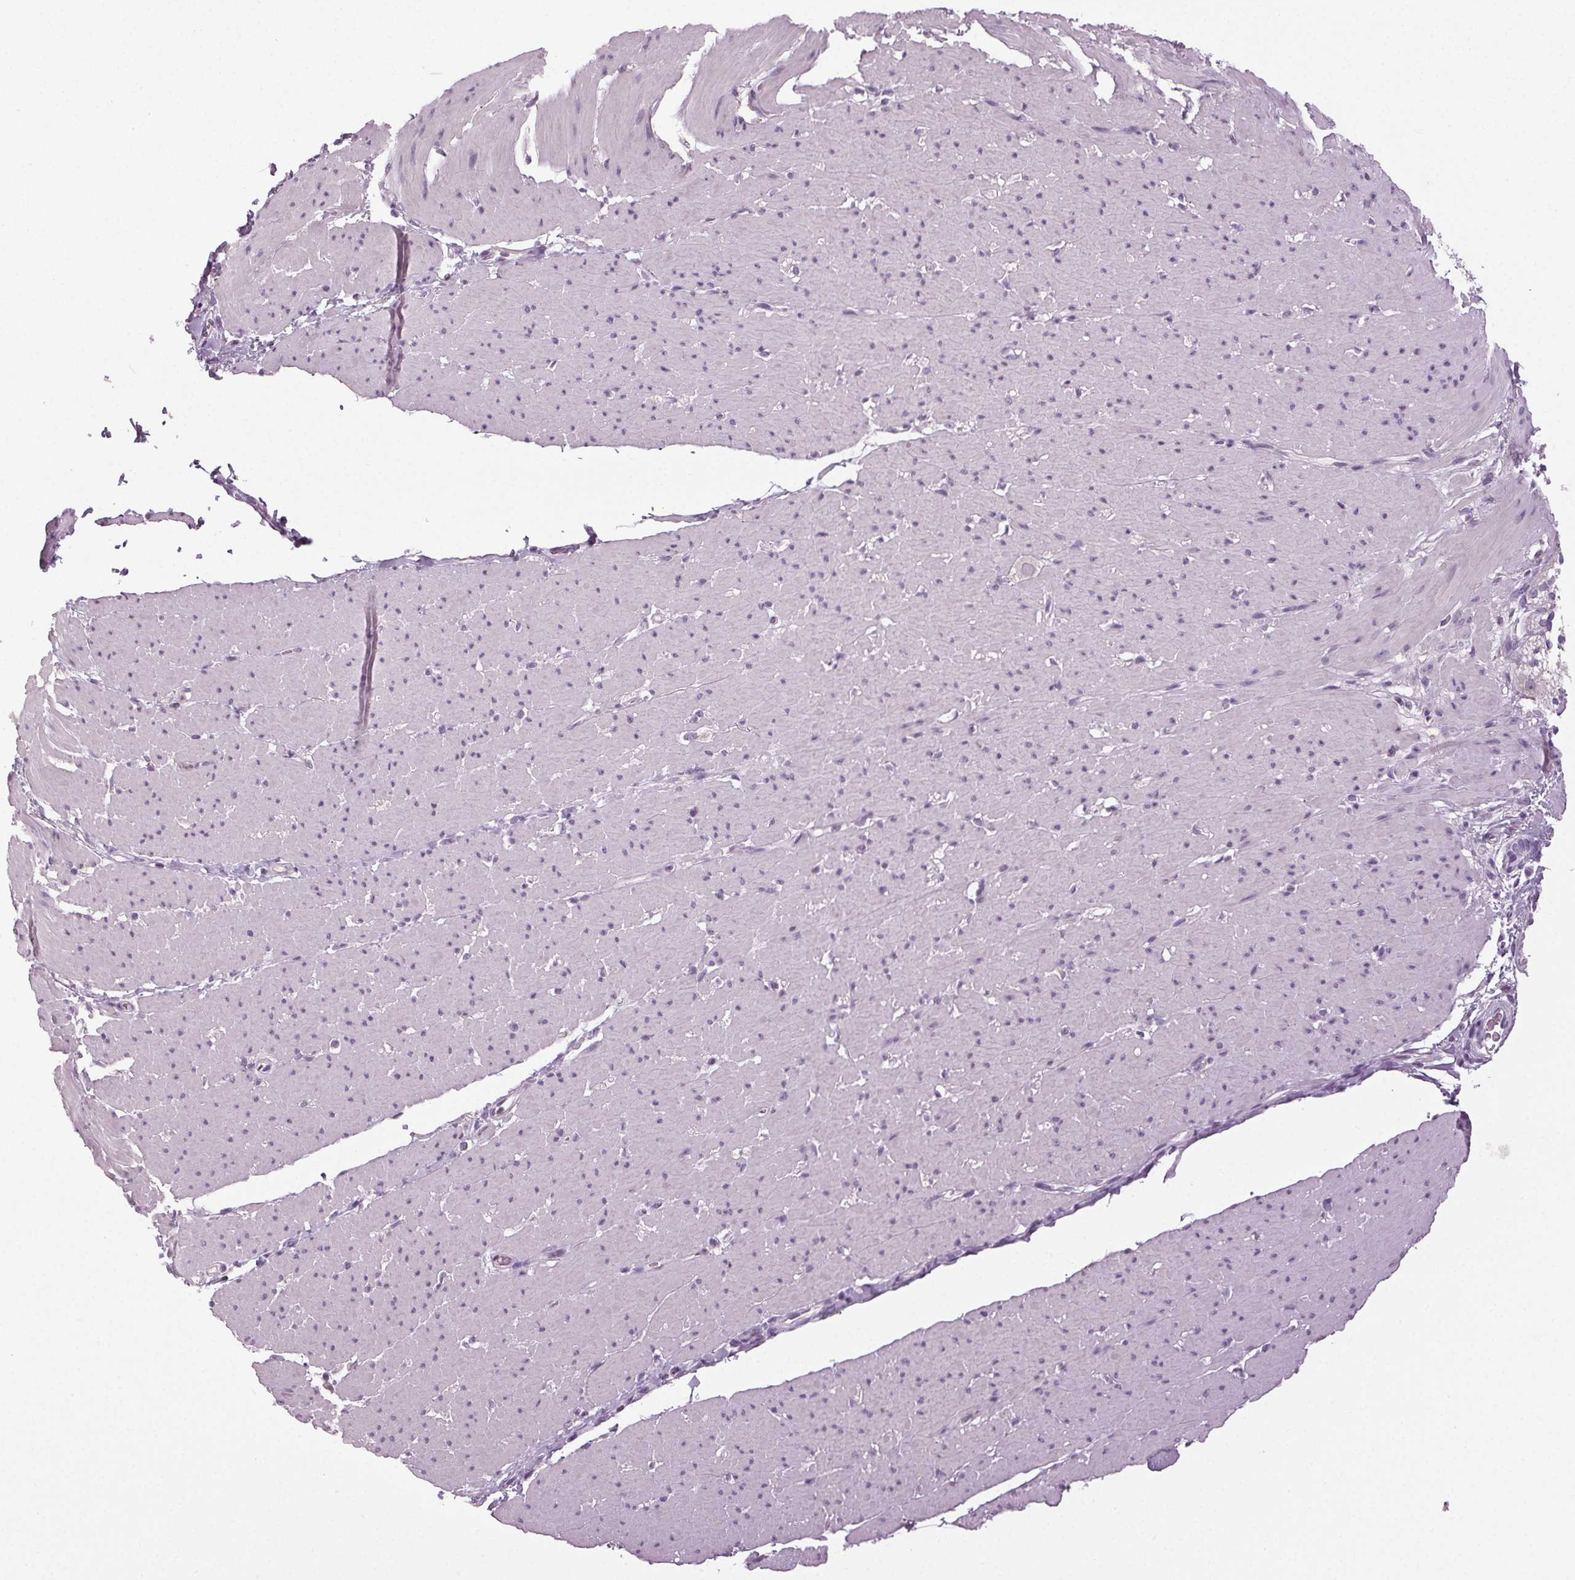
{"staining": {"intensity": "negative", "quantity": "none", "location": "none"}, "tissue": "smooth muscle", "cell_type": "Smooth muscle cells", "image_type": "normal", "snomed": [{"axis": "morphology", "description": "Normal tissue, NOS"}, {"axis": "topography", "description": "Smooth muscle"}, {"axis": "topography", "description": "Rectum"}], "caption": "Smooth muscle was stained to show a protein in brown. There is no significant positivity in smooth muscle cells. The staining was performed using DAB to visualize the protein expression in brown, while the nuclei were stained in blue with hematoxylin (Magnification: 20x).", "gene": "DNAH12", "patient": {"sex": "male", "age": 53}}